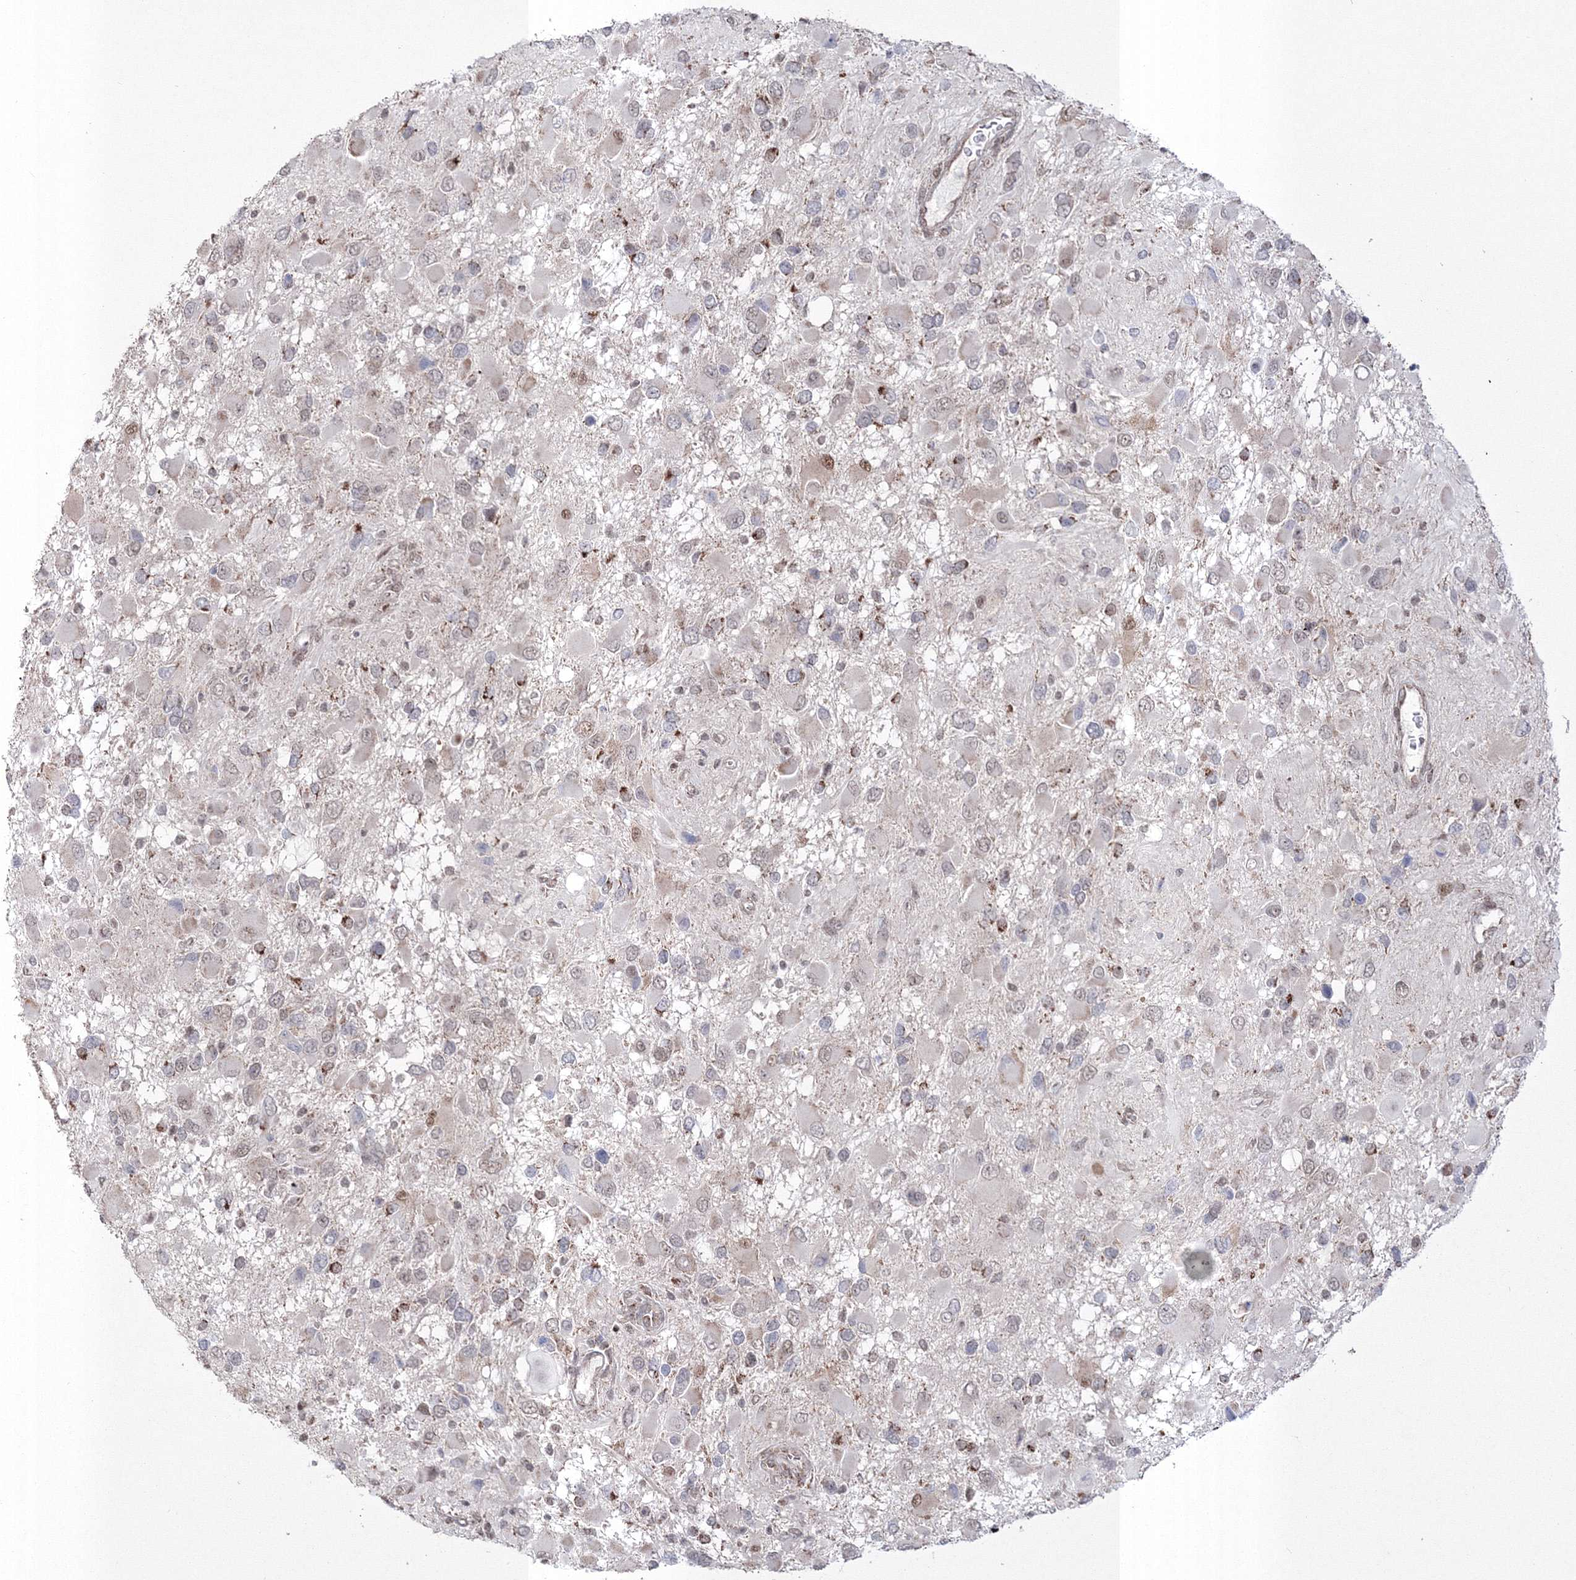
{"staining": {"intensity": "weak", "quantity": "<25%", "location": "cytoplasmic/membranous,nuclear"}, "tissue": "glioma", "cell_type": "Tumor cells", "image_type": "cancer", "snomed": [{"axis": "morphology", "description": "Glioma, malignant, High grade"}, {"axis": "topography", "description": "Brain"}], "caption": "Tumor cells show no significant protein expression in glioma.", "gene": "GRSF1", "patient": {"sex": "male", "age": 53}}